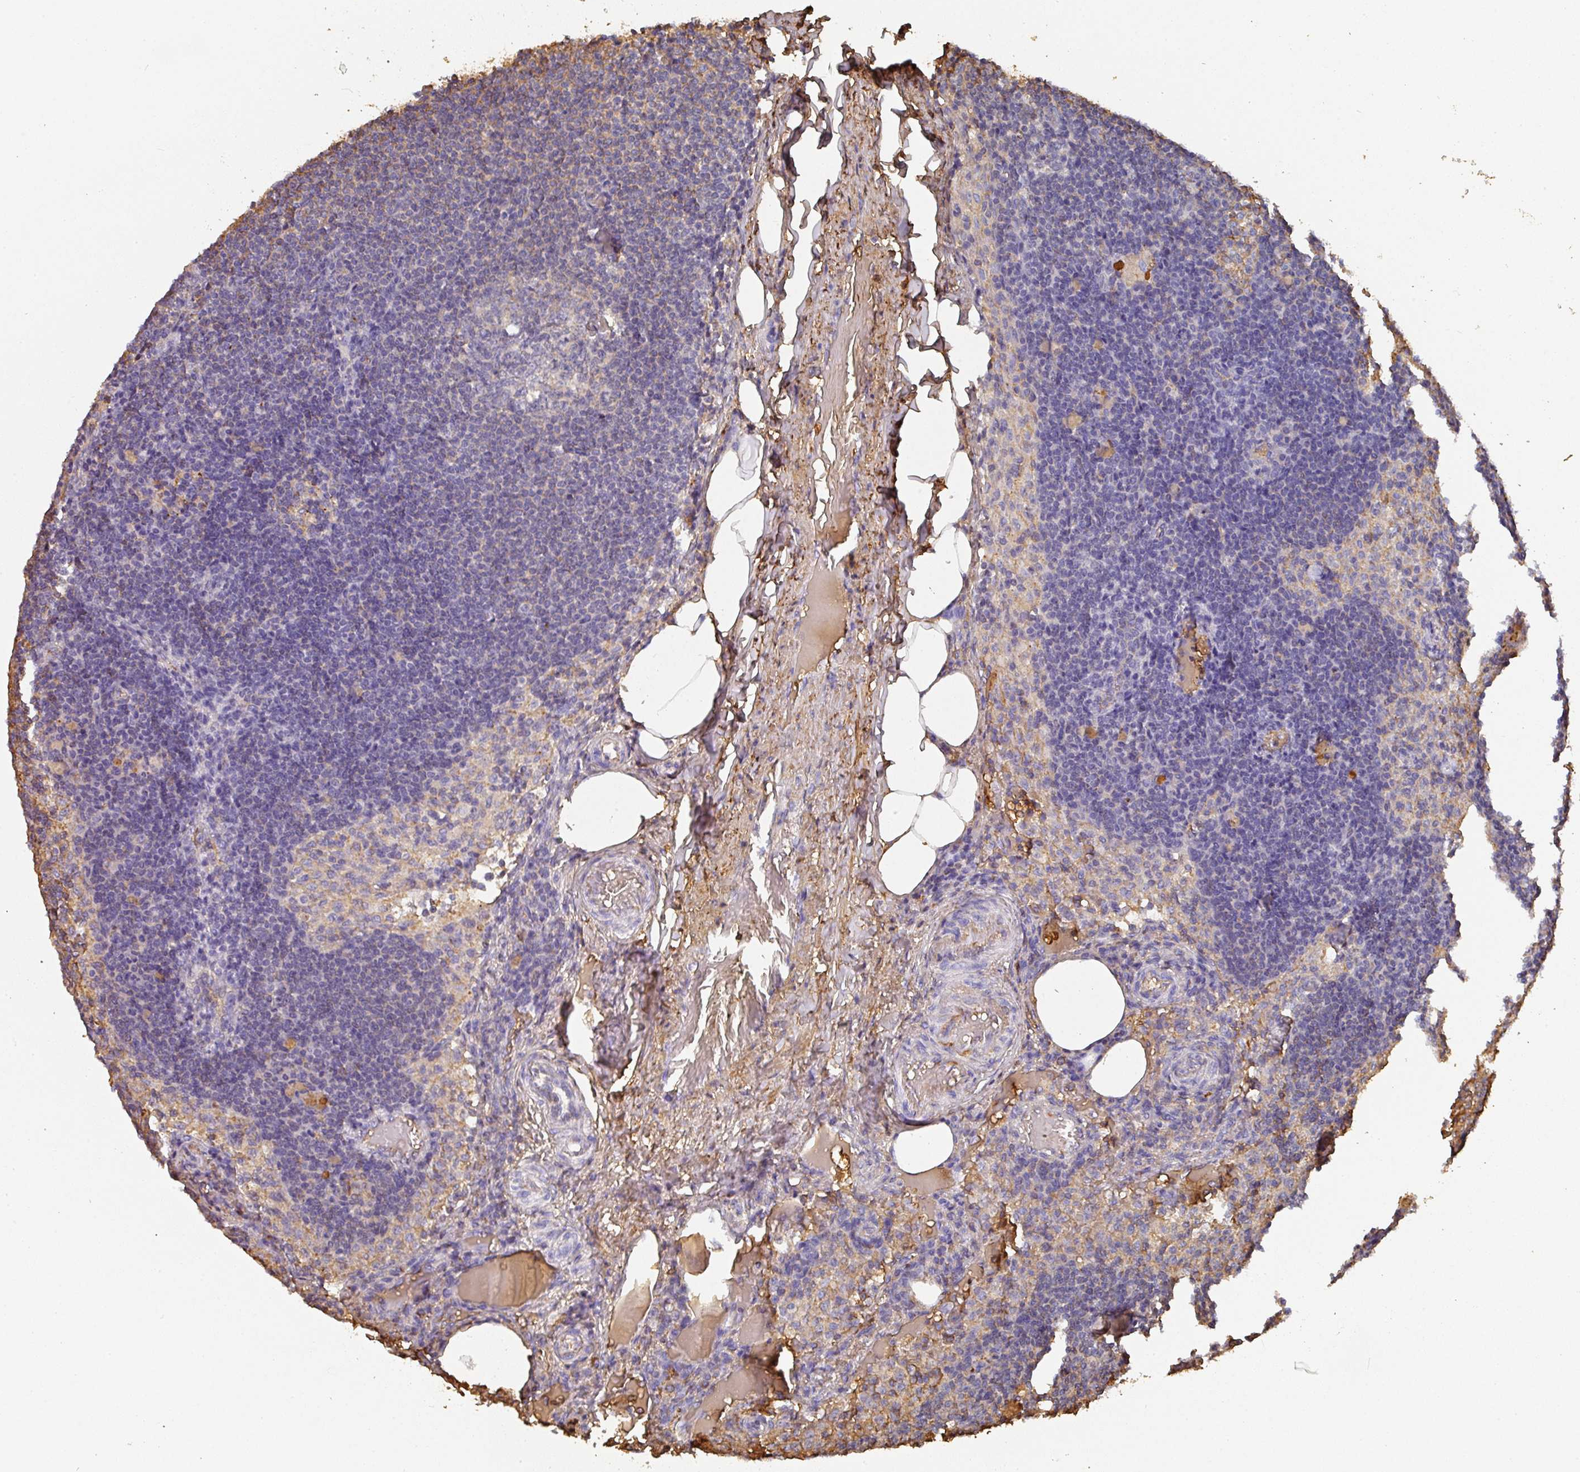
{"staining": {"intensity": "weak", "quantity": "<25%", "location": "cytoplasmic/membranous"}, "tissue": "lymph node", "cell_type": "Germinal center cells", "image_type": "normal", "snomed": [{"axis": "morphology", "description": "Normal tissue, NOS"}, {"axis": "topography", "description": "Lymph node"}], "caption": "An image of lymph node stained for a protein exhibits no brown staining in germinal center cells. (DAB IHC visualized using brightfield microscopy, high magnification).", "gene": "ALB", "patient": {"sex": "male", "age": 49}}